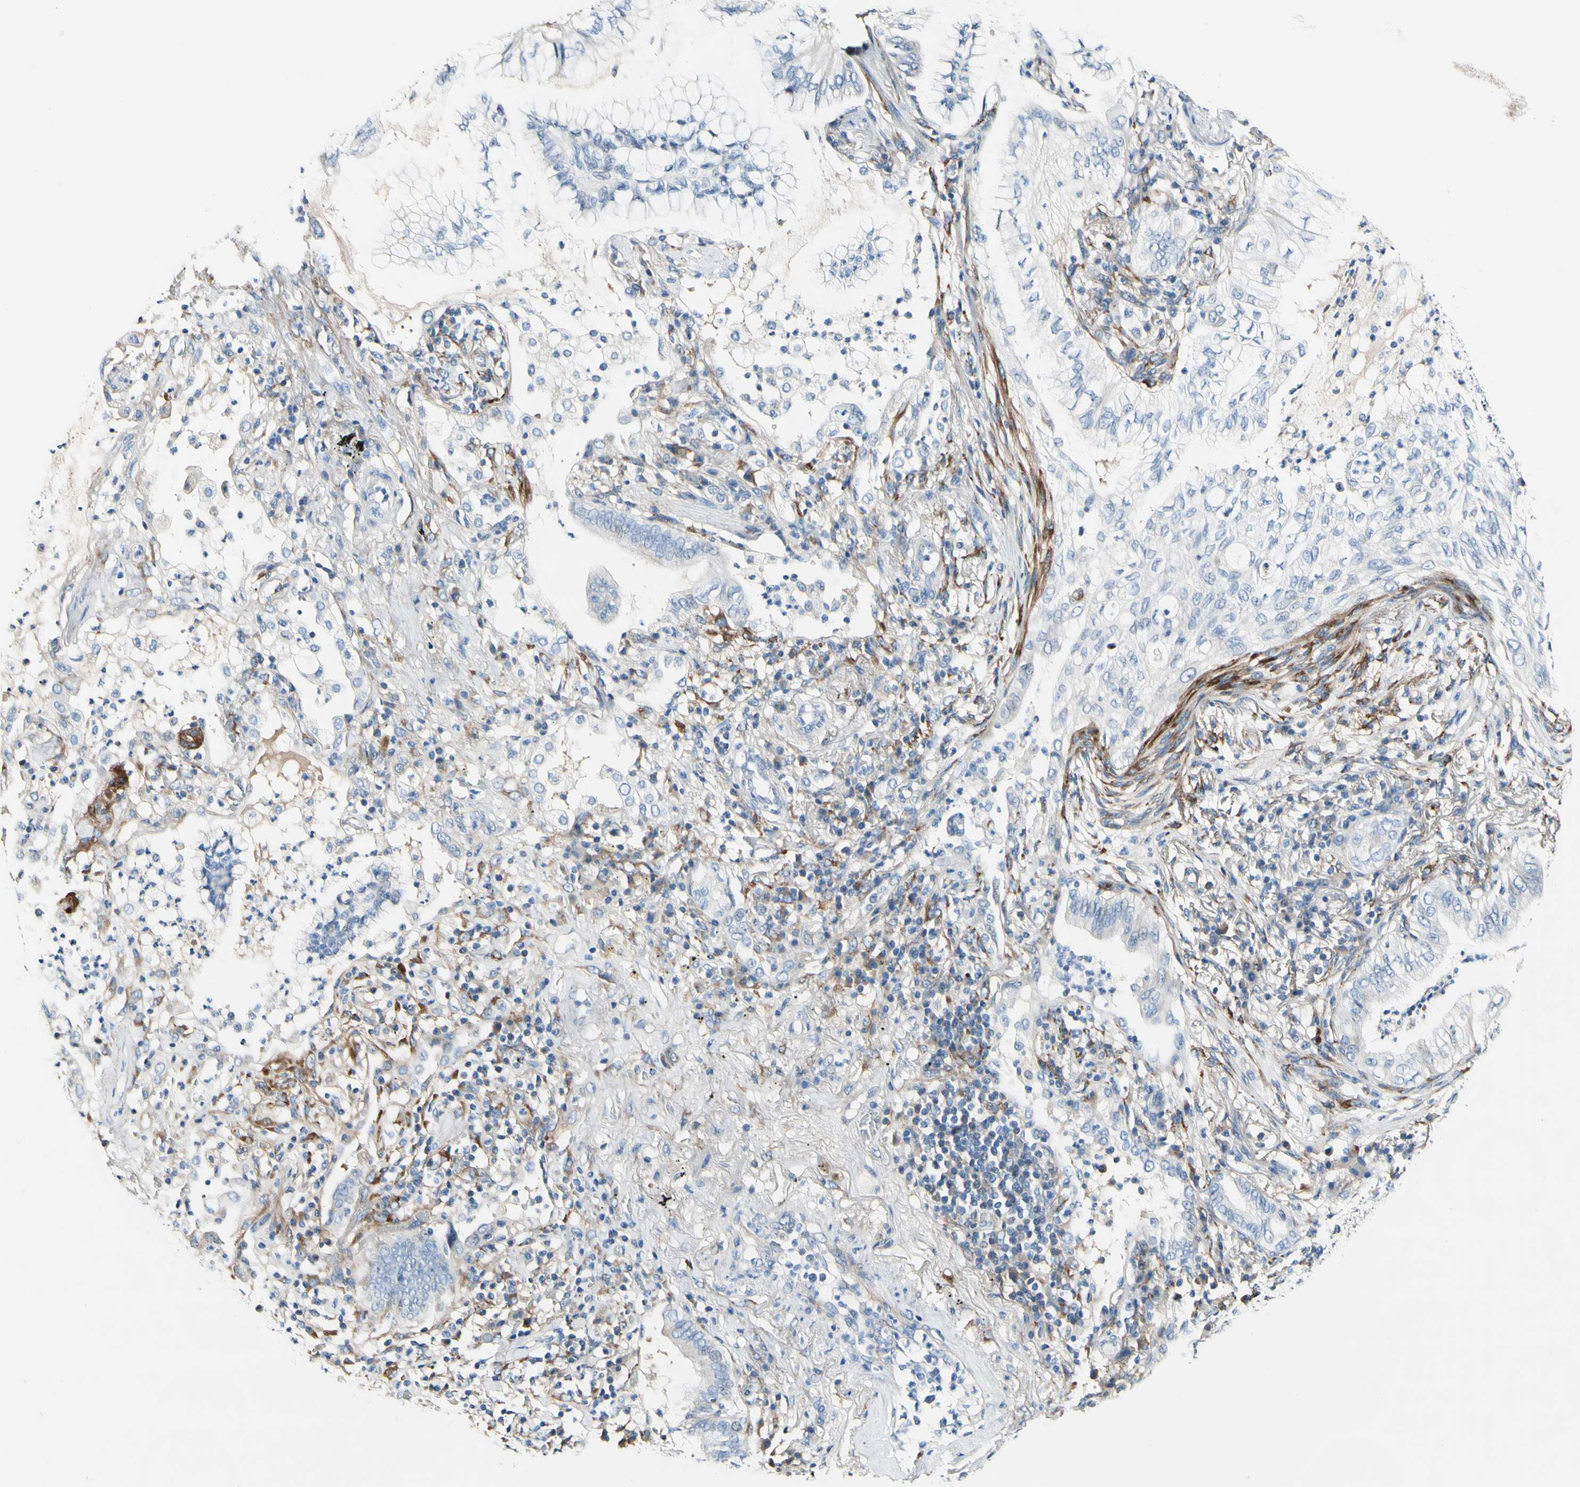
{"staining": {"intensity": "negative", "quantity": "none", "location": "none"}, "tissue": "lung cancer", "cell_type": "Tumor cells", "image_type": "cancer", "snomed": [{"axis": "morphology", "description": "Normal tissue, NOS"}, {"axis": "morphology", "description": "Adenocarcinoma, NOS"}, {"axis": "topography", "description": "Bronchus"}, {"axis": "topography", "description": "Lung"}], "caption": "An image of human adenocarcinoma (lung) is negative for staining in tumor cells.", "gene": "COL6A3", "patient": {"sex": "female", "age": 70}}